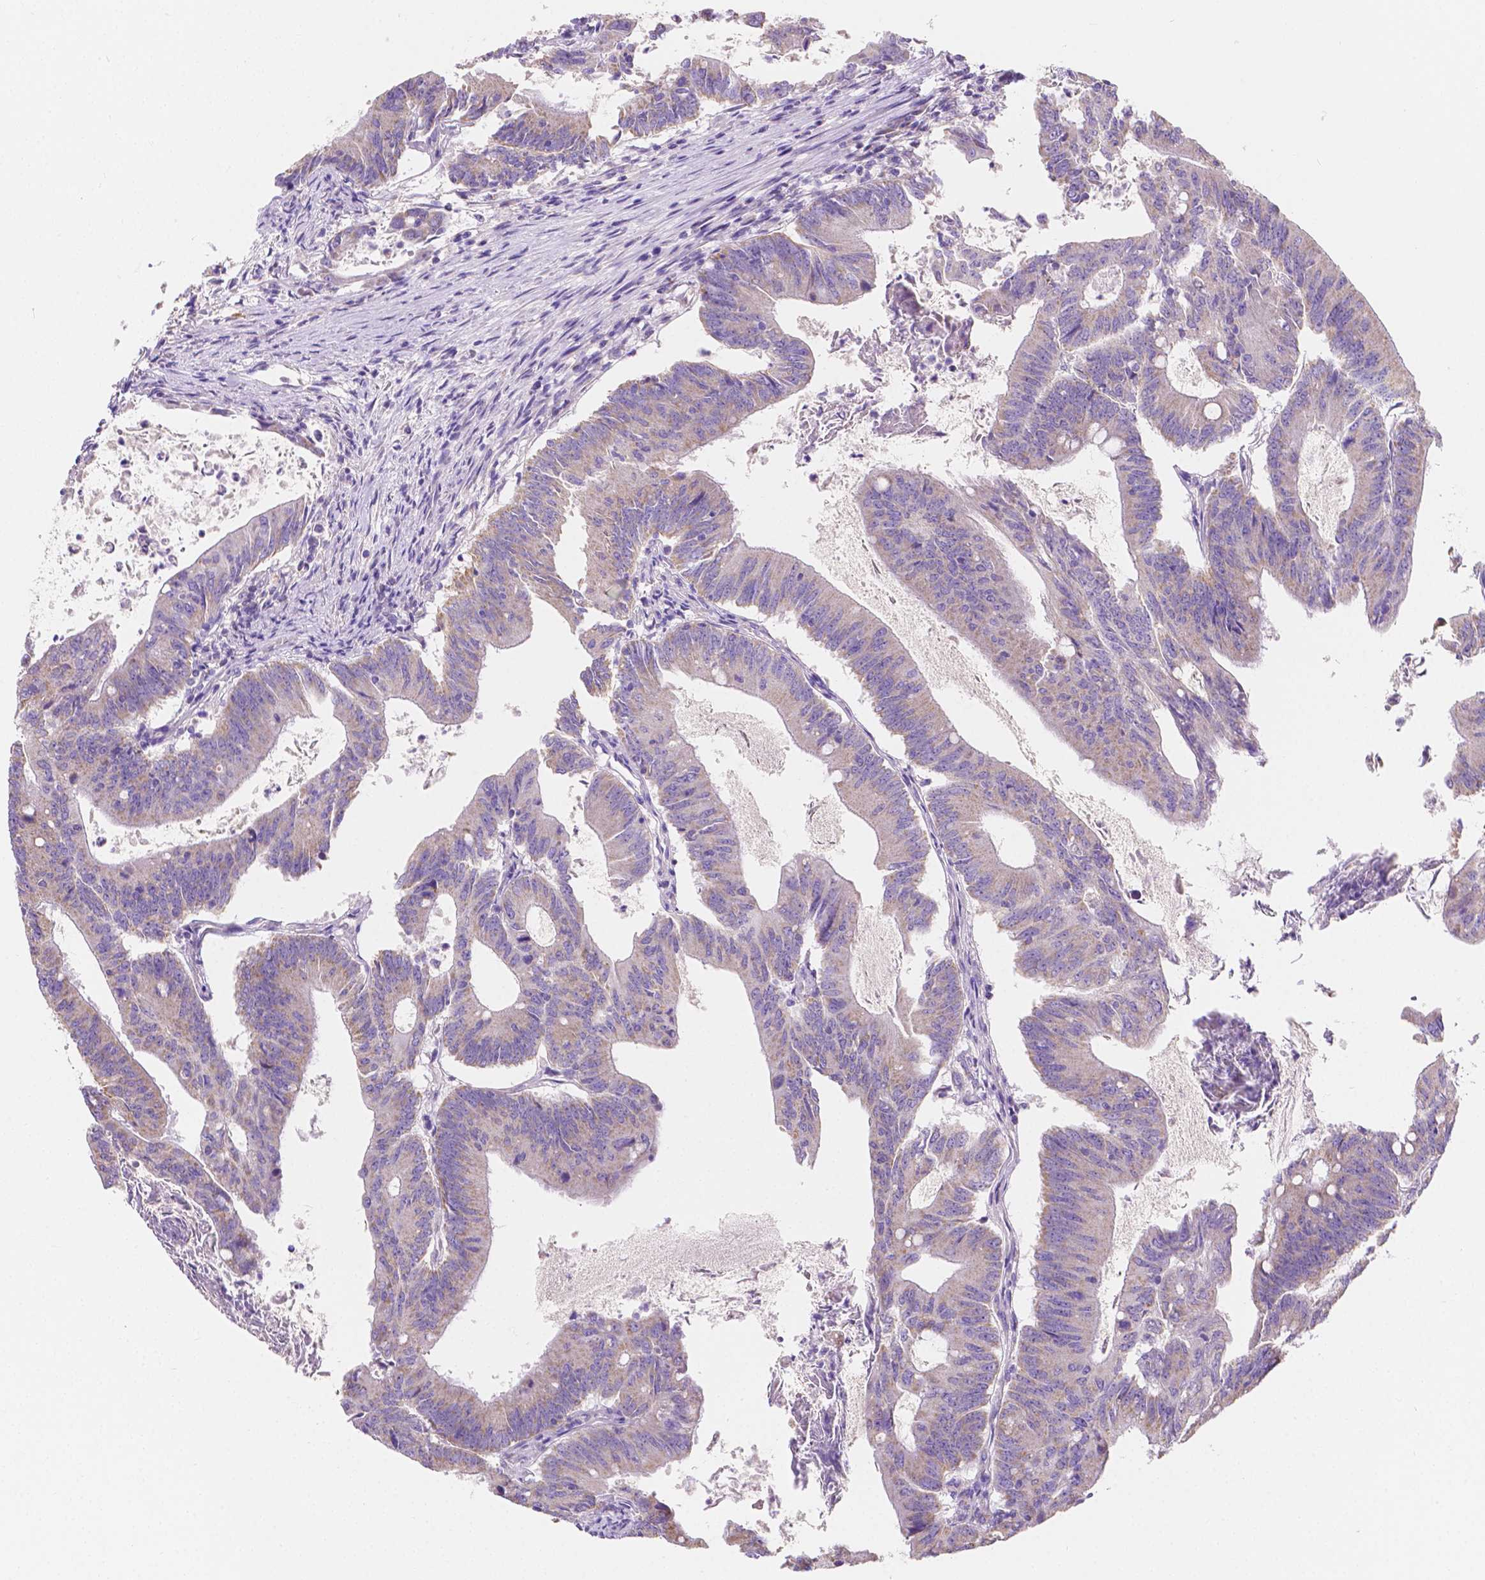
{"staining": {"intensity": "moderate", "quantity": "25%-75%", "location": "cytoplasmic/membranous"}, "tissue": "colorectal cancer", "cell_type": "Tumor cells", "image_type": "cancer", "snomed": [{"axis": "morphology", "description": "Adenocarcinoma, NOS"}, {"axis": "topography", "description": "Colon"}], "caption": "Tumor cells demonstrate medium levels of moderate cytoplasmic/membranous expression in approximately 25%-75% of cells in colorectal adenocarcinoma. (DAB (3,3'-diaminobenzidine) = brown stain, brightfield microscopy at high magnification).", "gene": "SGTB", "patient": {"sex": "female", "age": 70}}